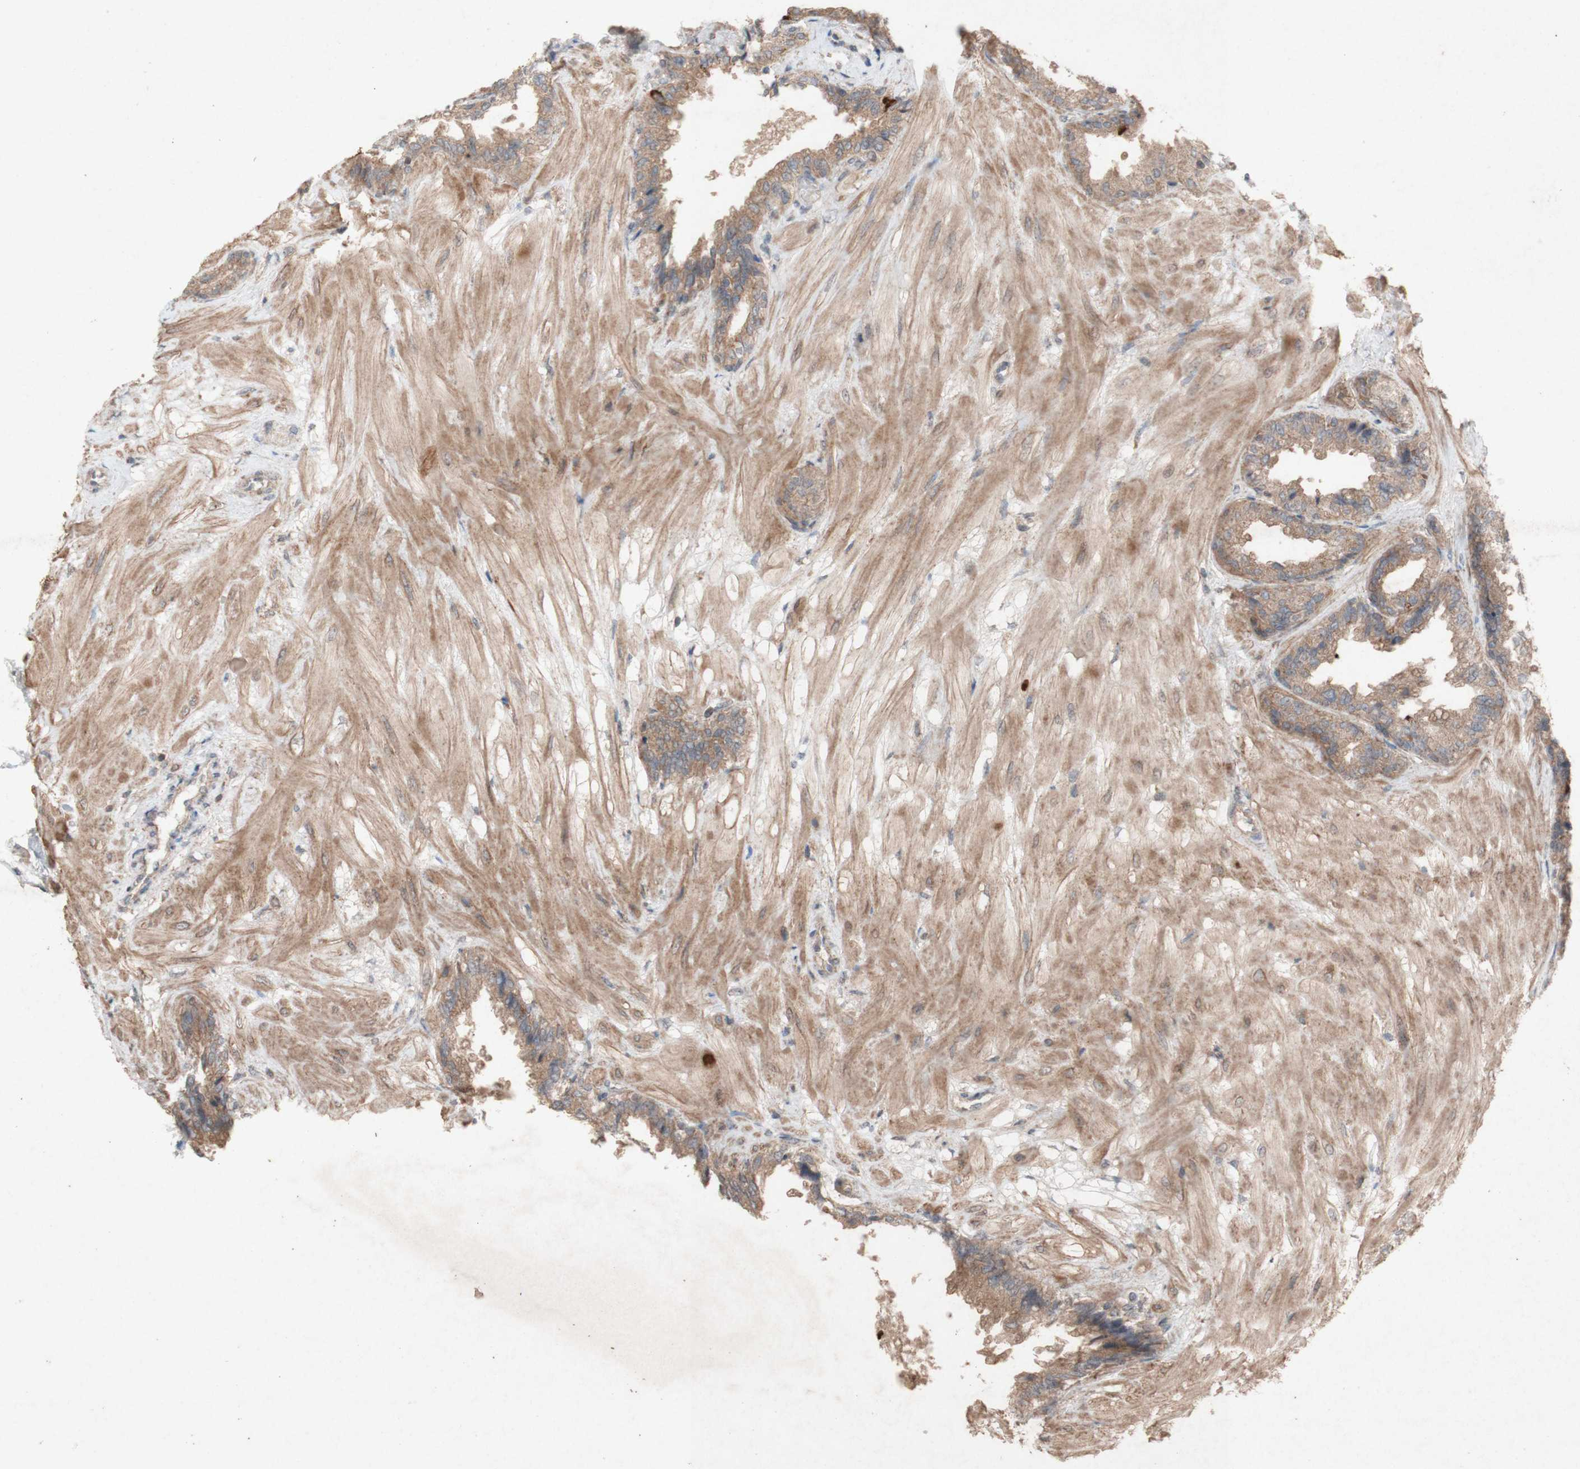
{"staining": {"intensity": "weak", "quantity": ">75%", "location": "cytoplasmic/membranous"}, "tissue": "seminal vesicle", "cell_type": "Glandular cells", "image_type": "normal", "snomed": [{"axis": "morphology", "description": "Normal tissue, NOS"}, {"axis": "topography", "description": "Seminal veicle"}], "caption": "The photomicrograph demonstrates a brown stain indicating the presence of a protein in the cytoplasmic/membranous of glandular cells in seminal vesicle.", "gene": "ATP6V1F", "patient": {"sex": "male", "age": 46}}